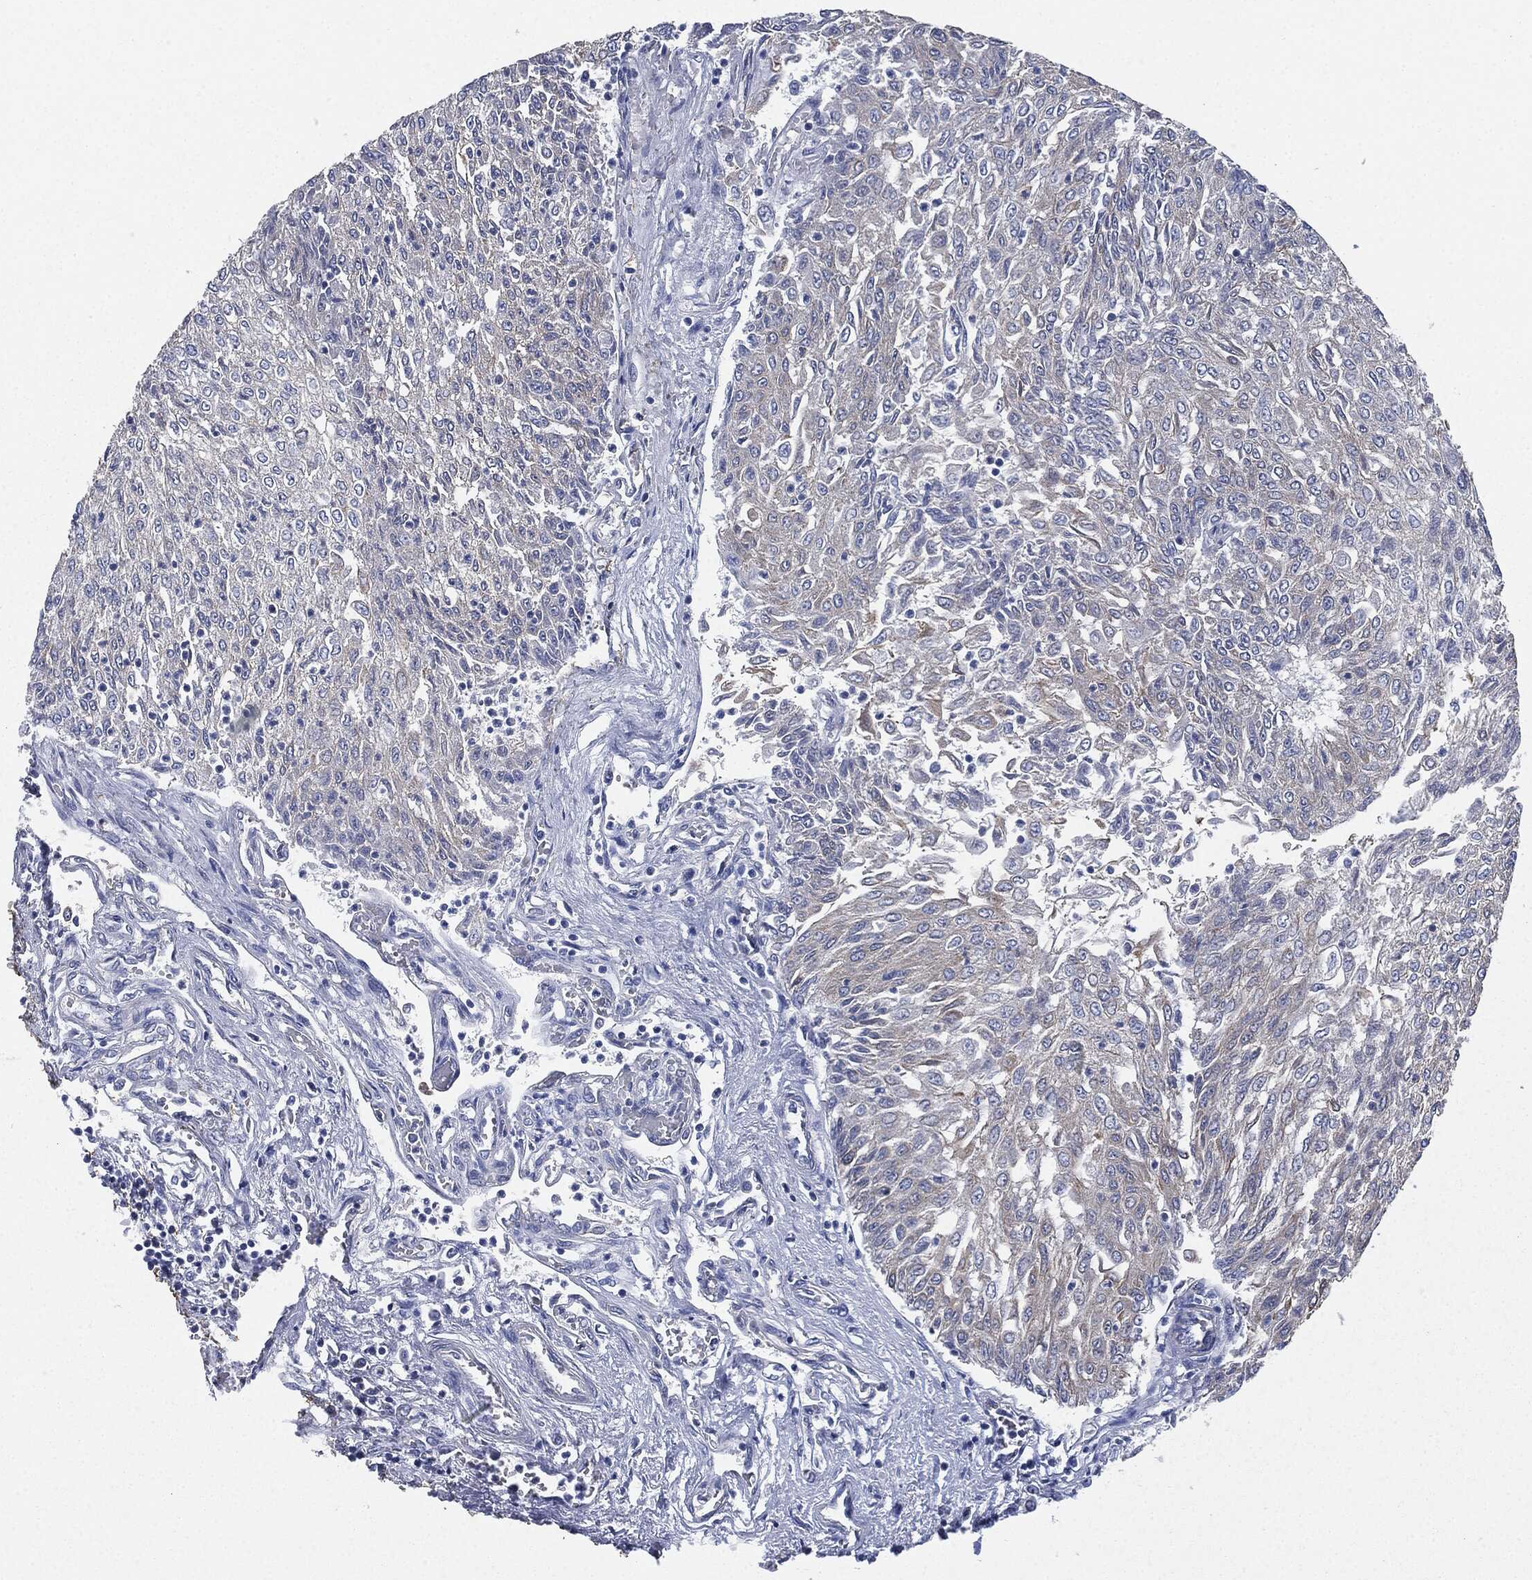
{"staining": {"intensity": "weak", "quantity": "<25%", "location": "cytoplasmic/membranous"}, "tissue": "urothelial cancer", "cell_type": "Tumor cells", "image_type": "cancer", "snomed": [{"axis": "morphology", "description": "Urothelial carcinoma, Low grade"}, {"axis": "topography", "description": "Urinary bladder"}], "caption": "DAB immunohistochemical staining of urothelial cancer displays no significant positivity in tumor cells. (DAB IHC, high magnification).", "gene": "SHROOM2", "patient": {"sex": "male", "age": 78}}